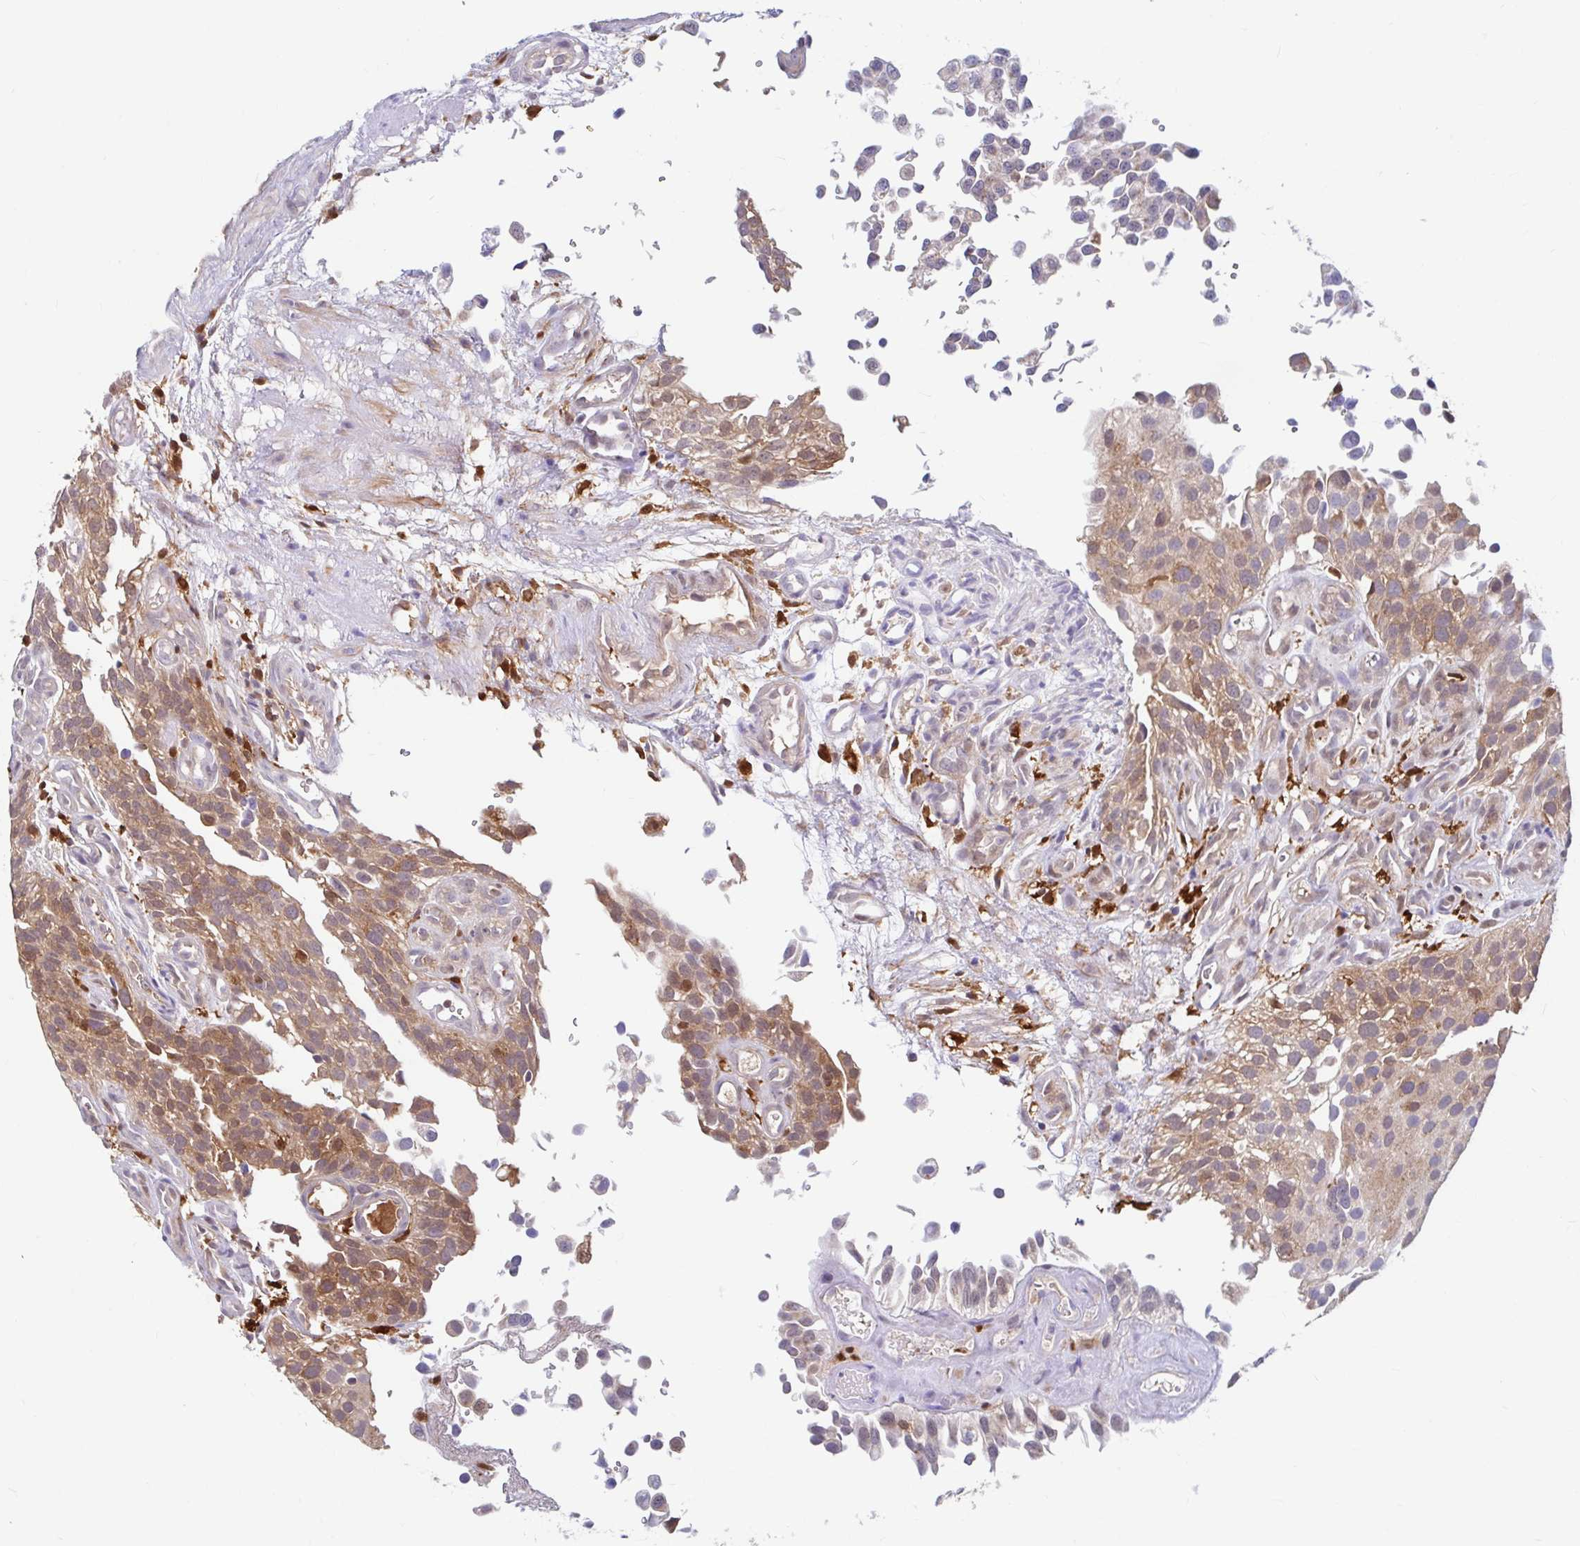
{"staining": {"intensity": "moderate", "quantity": "25%-75%", "location": "cytoplasmic/membranous,nuclear"}, "tissue": "urothelial cancer", "cell_type": "Tumor cells", "image_type": "cancer", "snomed": [{"axis": "morphology", "description": "Urothelial carcinoma, NOS"}, {"axis": "topography", "description": "Urinary bladder"}], "caption": "About 25%-75% of tumor cells in urothelial cancer show moderate cytoplasmic/membranous and nuclear protein staining as visualized by brown immunohistochemical staining.", "gene": "BLVRA", "patient": {"sex": "male", "age": 87}}